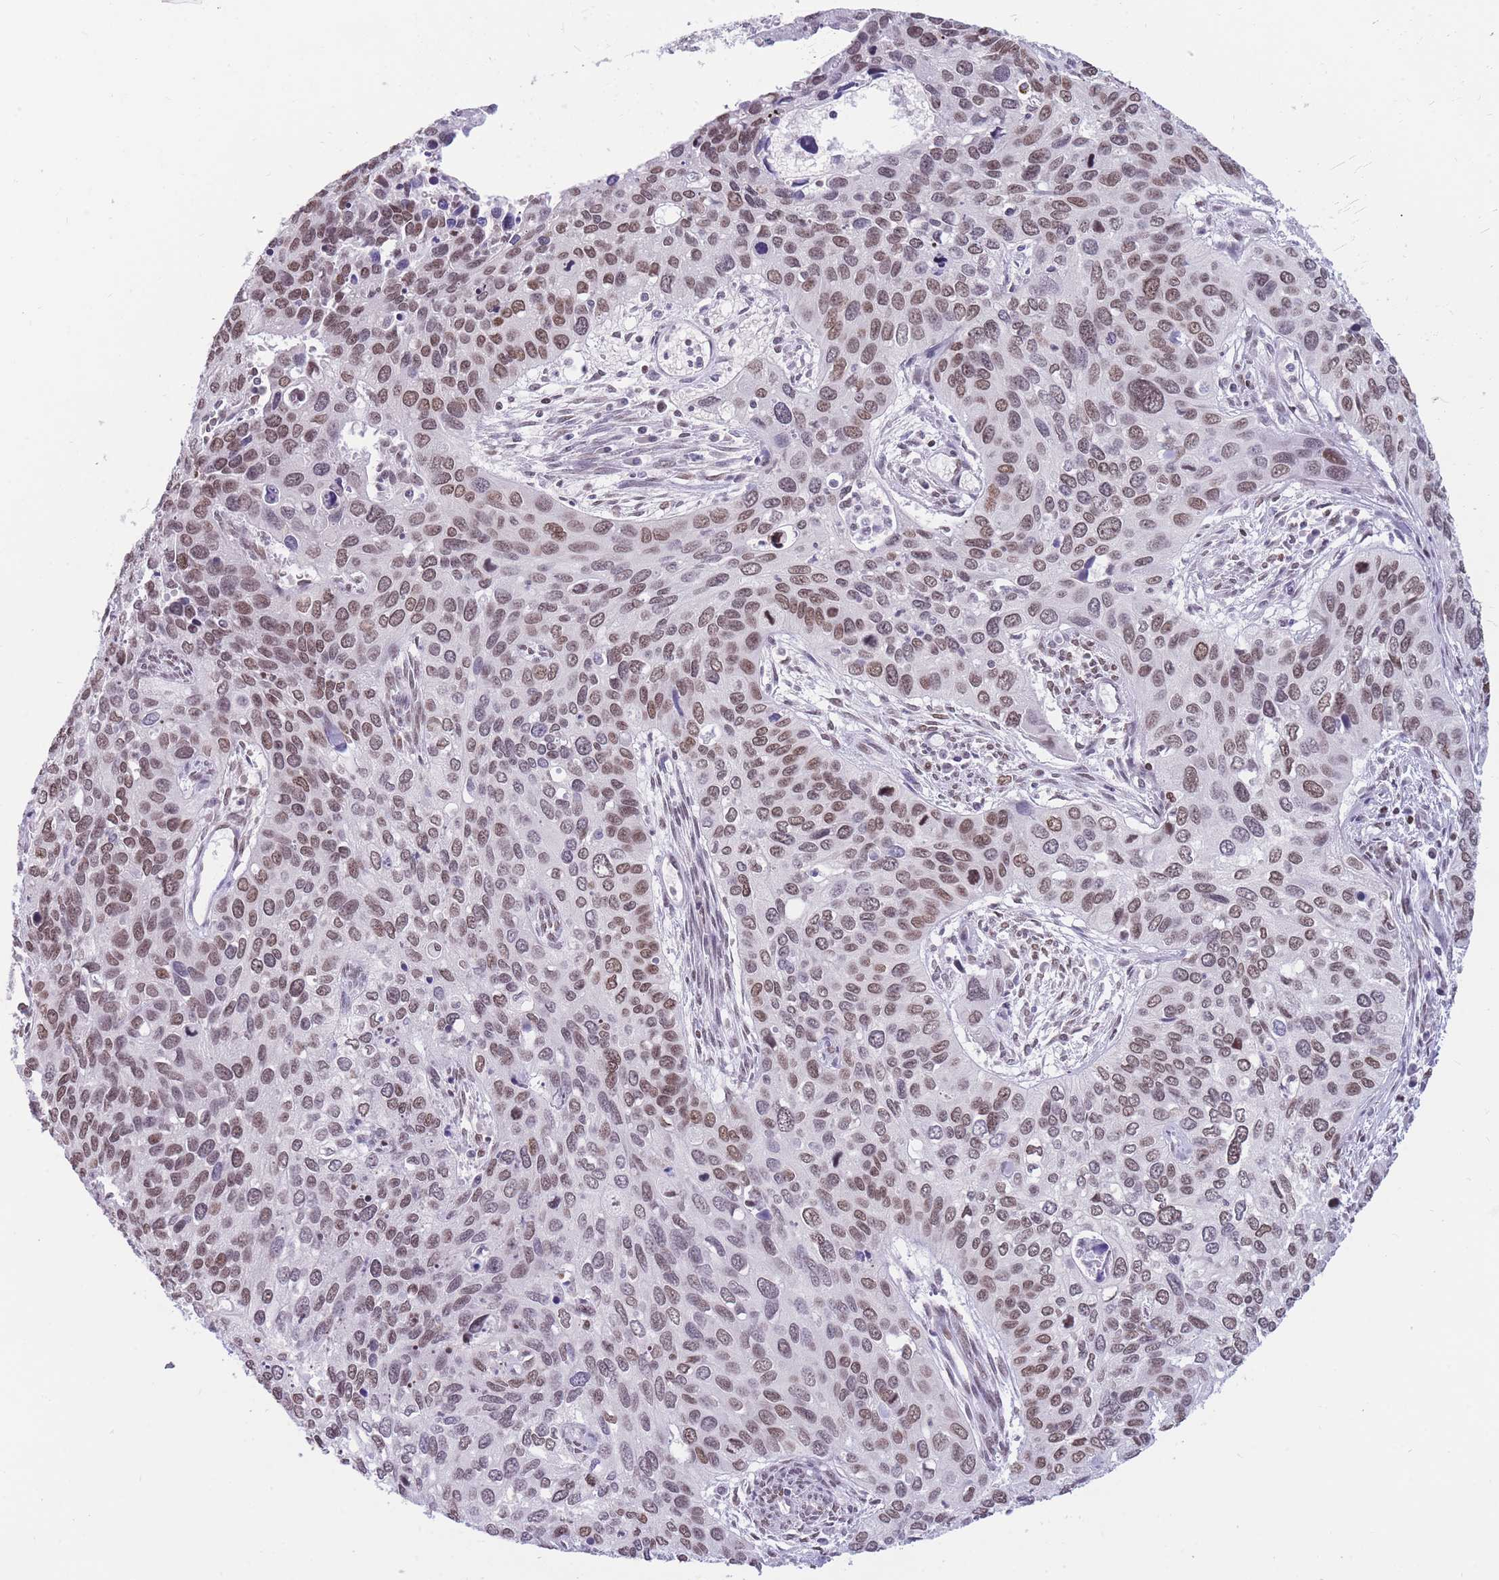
{"staining": {"intensity": "moderate", "quantity": ">75%", "location": "nuclear"}, "tissue": "cervical cancer", "cell_type": "Tumor cells", "image_type": "cancer", "snomed": [{"axis": "morphology", "description": "Squamous cell carcinoma, NOS"}, {"axis": "topography", "description": "Cervix"}], "caption": "There is medium levels of moderate nuclear expression in tumor cells of cervical cancer, as demonstrated by immunohistochemical staining (brown color).", "gene": "HMGN1", "patient": {"sex": "female", "age": 55}}